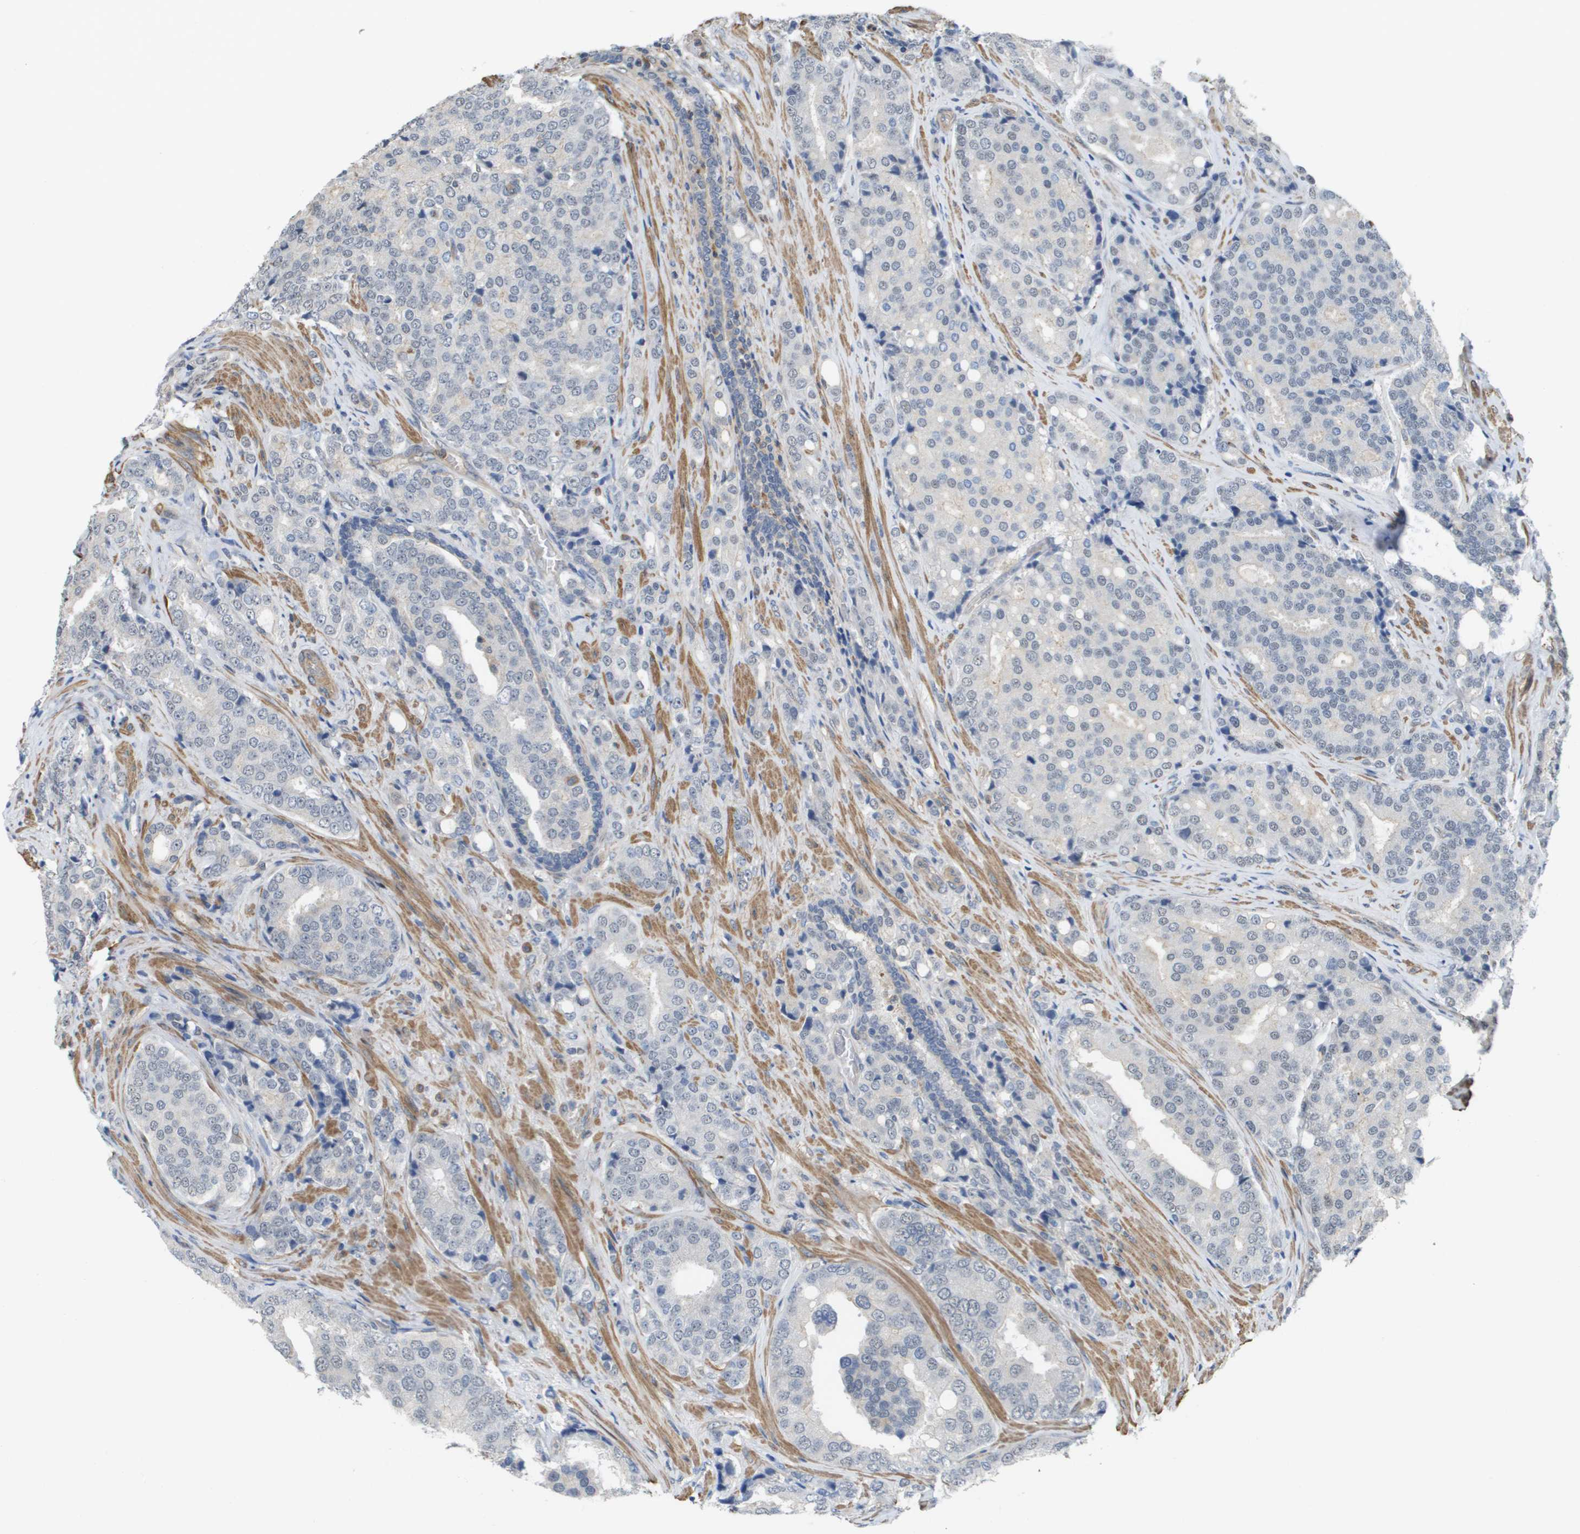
{"staining": {"intensity": "negative", "quantity": "none", "location": "none"}, "tissue": "prostate cancer", "cell_type": "Tumor cells", "image_type": "cancer", "snomed": [{"axis": "morphology", "description": "Adenocarcinoma, High grade"}, {"axis": "topography", "description": "Prostate"}], "caption": "Immunohistochemical staining of prostate cancer reveals no significant positivity in tumor cells. The staining is performed using DAB brown chromogen with nuclei counter-stained in using hematoxylin.", "gene": "RNF112", "patient": {"sex": "male", "age": 50}}